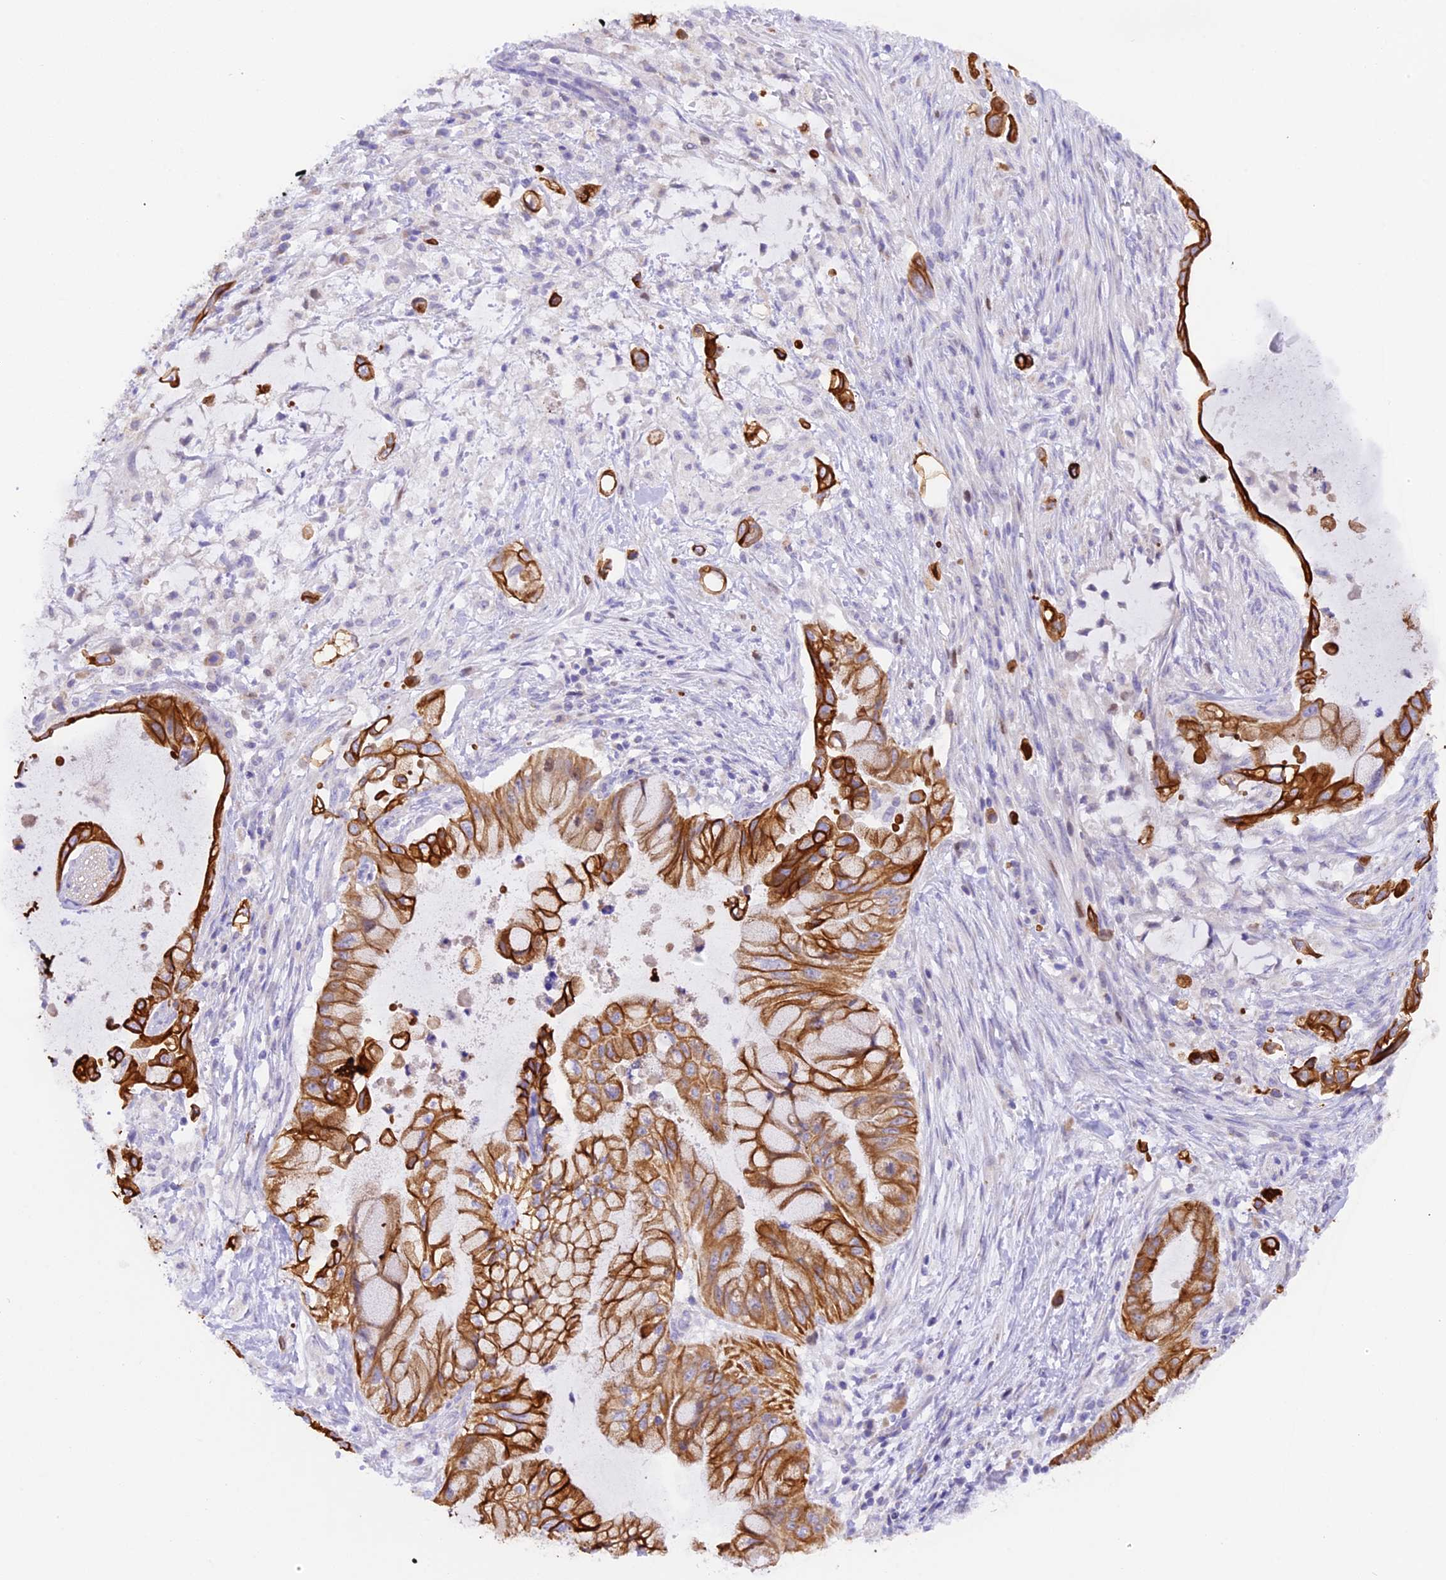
{"staining": {"intensity": "strong", "quantity": ">75%", "location": "cytoplasmic/membranous"}, "tissue": "pancreatic cancer", "cell_type": "Tumor cells", "image_type": "cancer", "snomed": [{"axis": "morphology", "description": "Adenocarcinoma, NOS"}, {"axis": "topography", "description": "Pancreas"}], "caption": "Human pancreatic cancer (adenocarcinoma) stained with a protein marker exhibits strong staining in tumor cells.", "gene": "PKIA", "patient": {"sex": "male", "age": 48}}